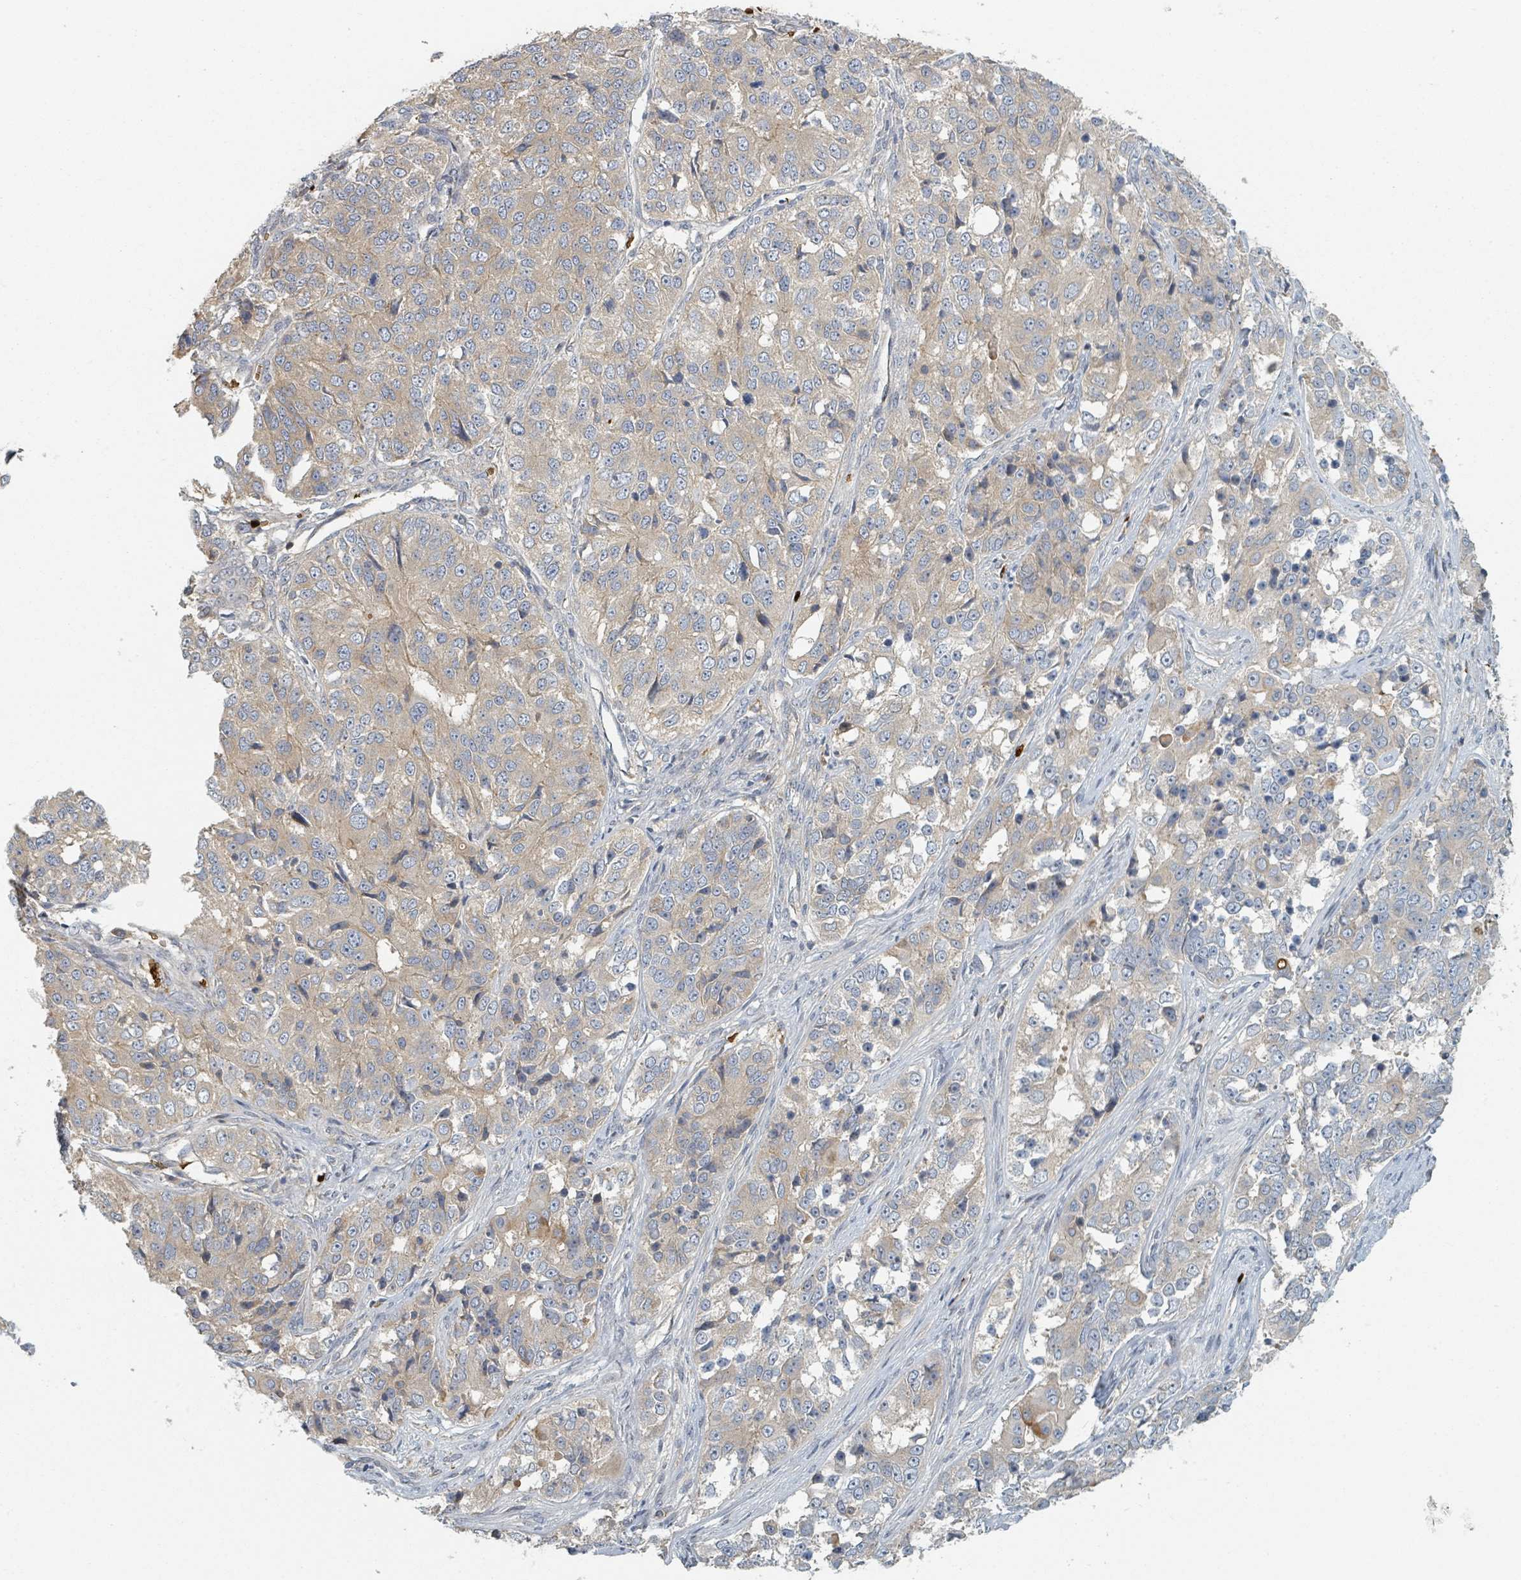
{"staining": {"intensity": "weak", "quantity": "<25%", "location": "cytoplasmic/membranous"}, "tissue": "ovarian cancer", "cell_type": "Tumor cells", "image_type": "cancer", "snomed": [{"axis": "morphology", "description": "Carcinoma, endometroid"}, {"axis": "topography", "description": "Ovary"}], "caption": "The histopathology image reveals no staining of tumor cells in ovarian cancer.", "gene": "TRPC4AP", "patient": {"sex": "female", "age": 51}}